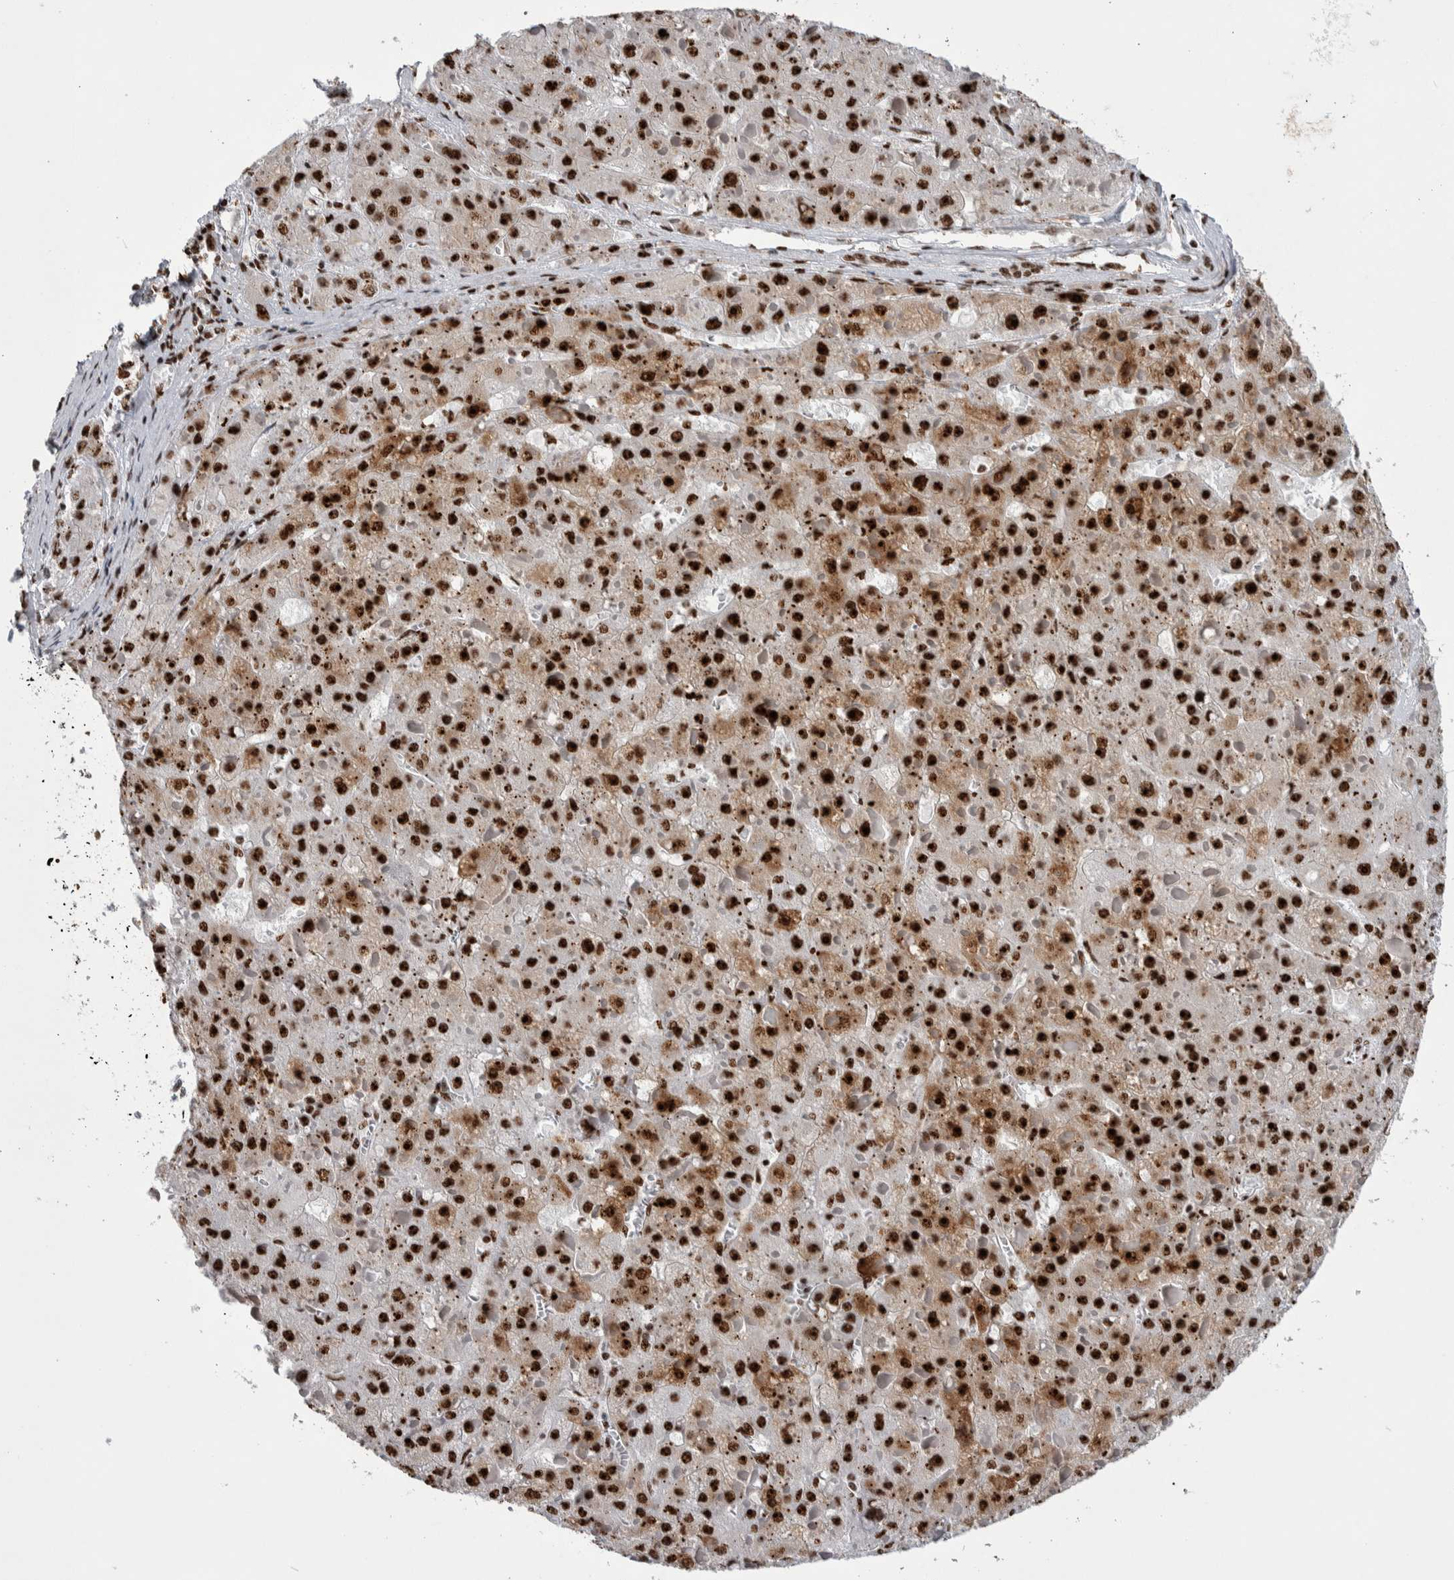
{"staining": {"intensity": "strong", "quantity": ">75%", "location": "nuclear"}, "tissue": "liver cancer", "cell_type": "Tumor cells", "image_type": "cancer", "snomed": [{"axis": "morphology", "description": "Carcinoma, Hepatocellular, NOS"}, {"axis": "topography", "description": "Liver"}], "caption": "Approximately >75% of tumor cells in human liver cancer reveal strong nuclear protein expression as visualized by brown immunohistochemical staining.", "gene": "NCL", "patient": {"sex": "female", "age": 73}}